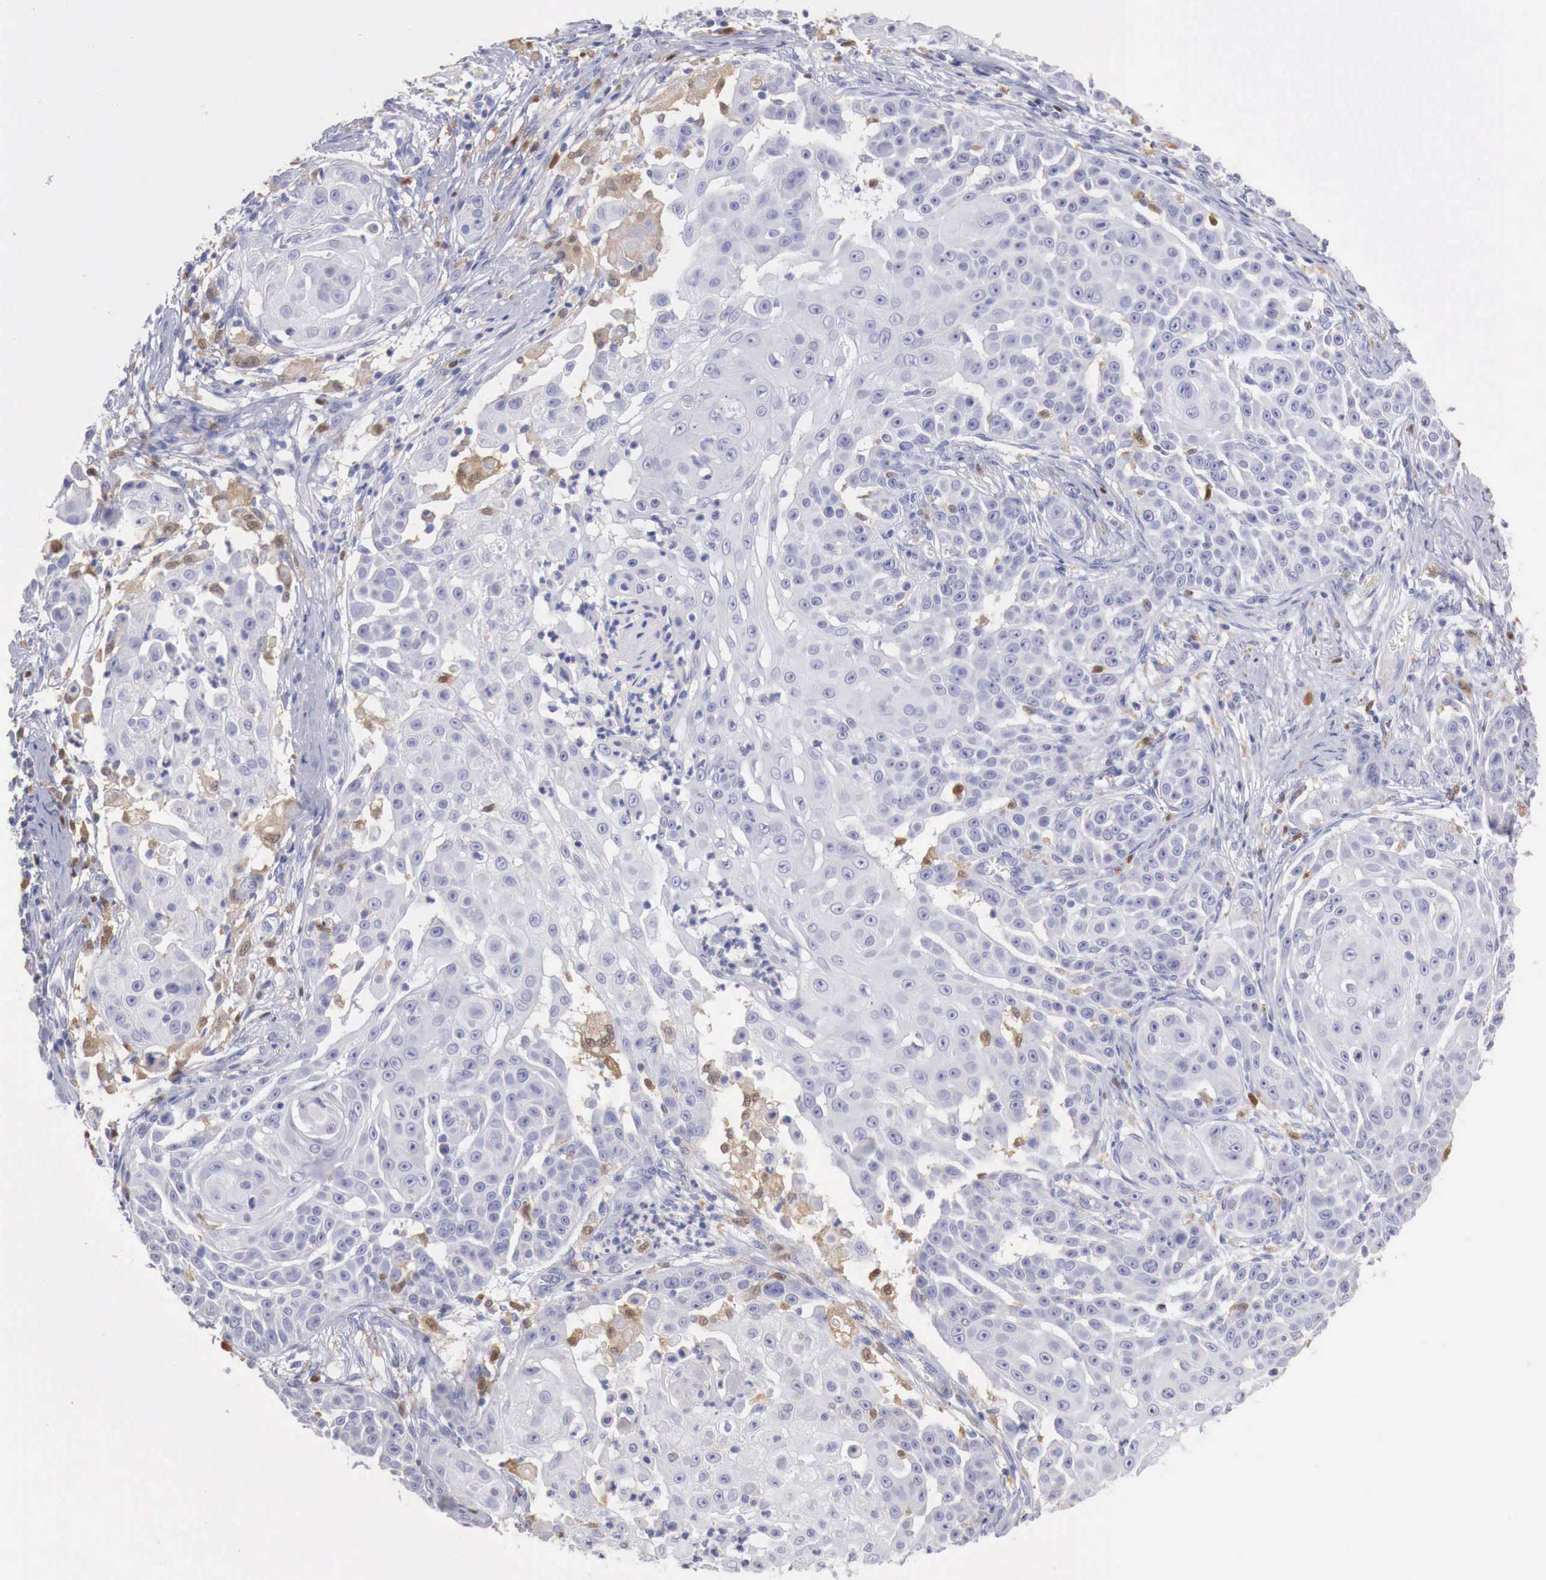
{"staining": {"intensity": "negative", "quantity": "none", "location": "none"}, "tissue": "skin cancer", "cell_type": "Tumor cells", "image_type": "cancer", "snomed": [{"axis": "morphology", "description": "Squamous cell carcinoma, NOS"}, {"axis": "topography", "description": "Skin"}], "caption": "A photomicrograph of human skin squamous cell carcinoma is negative for staining in tumor cells.", "gene": "RENBP", "patient": {"sex": "female", "age": 57}}